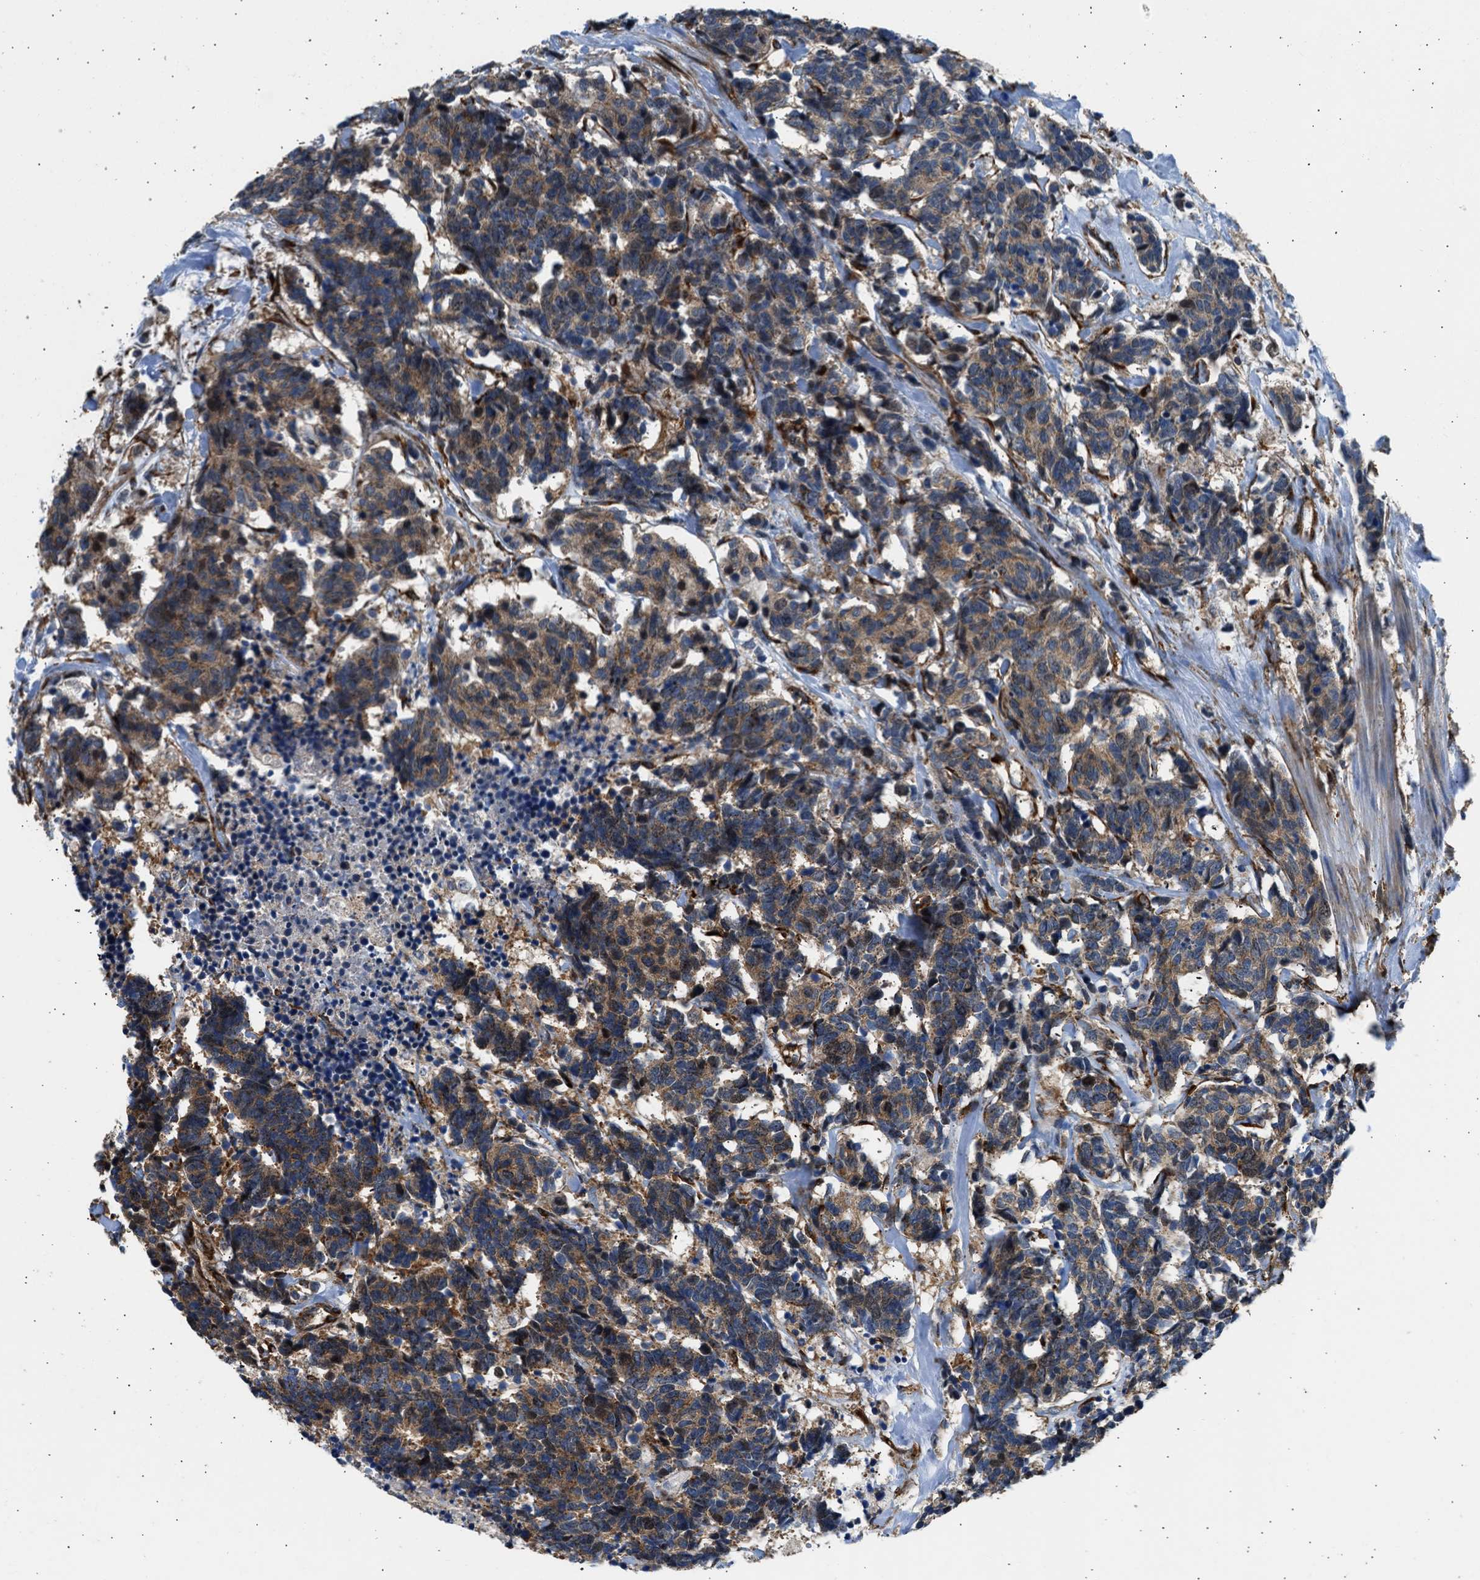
{"staining": {"intensity": "moderate", "quantity": ">75%", "location": "cytoplasmic/membranous,nuclear"}, "tissue": "carcinoid", "cell_type": "Tumor cells", "image_type": "cancer", "snomed": [{"axis": "morphology", "description": "Carcinoma, NOS"}, {"axis": "morphology", "description": "Carcinoid, malignant, NOS"}, {"axis": "topography", "description": "Urinary bladder"}], "caption": "Immunohistochemical staining of carcinoid shows moderate cytoplasmic/membranous and nuclear protein staining in approximately >75% of tumor cells. The protein is stained brown, and the nuclei are stained in blue (DAB IHC with brightfield microscopy, high magnification).", "gene": "SEPTIN2", "patient": {"sex": "male", "age": 57}}